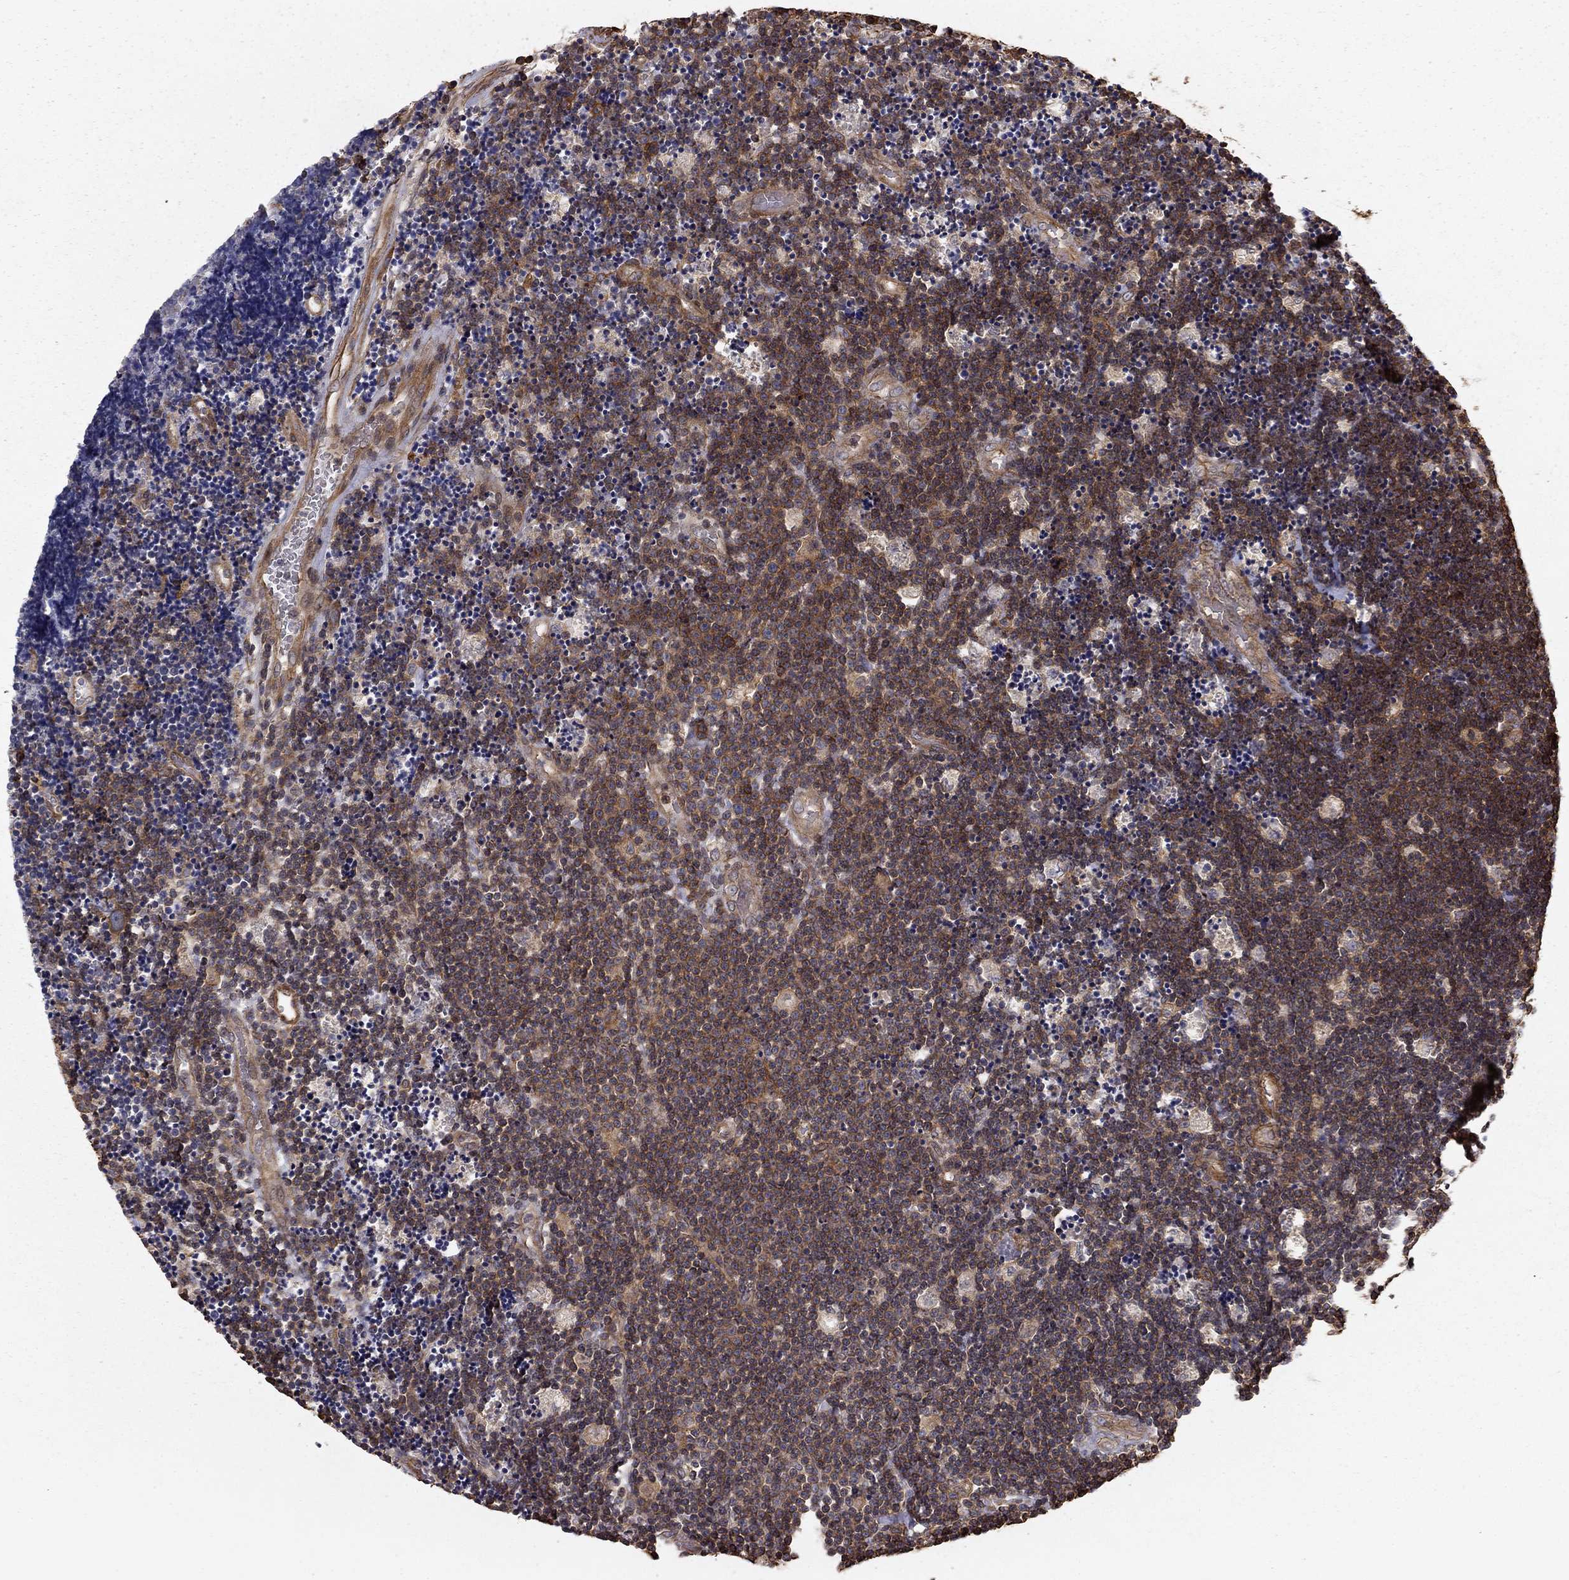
{"staining": {"intensity": "moderate", "quantity": "25%-75%", "location": "cytoplasmic/membranous"}, "tissue": "lymphoma", "cell_type": "Tumor cells", "image_type": "cancer", "snomed": [{"axis": "morphology", "description": "Malignant lymphoma, non-Hodgkin's type, Low grade"}, {"axis": "topography", "description": "Brain"}], "caption": "Lymphoma stained with a brown dye reveals moderate cytoplasmic/membranous positive expression in about 25%-75% of tumor cells.", "gene": "HABP4", "patient": {"sex": "female", "age": 66}}